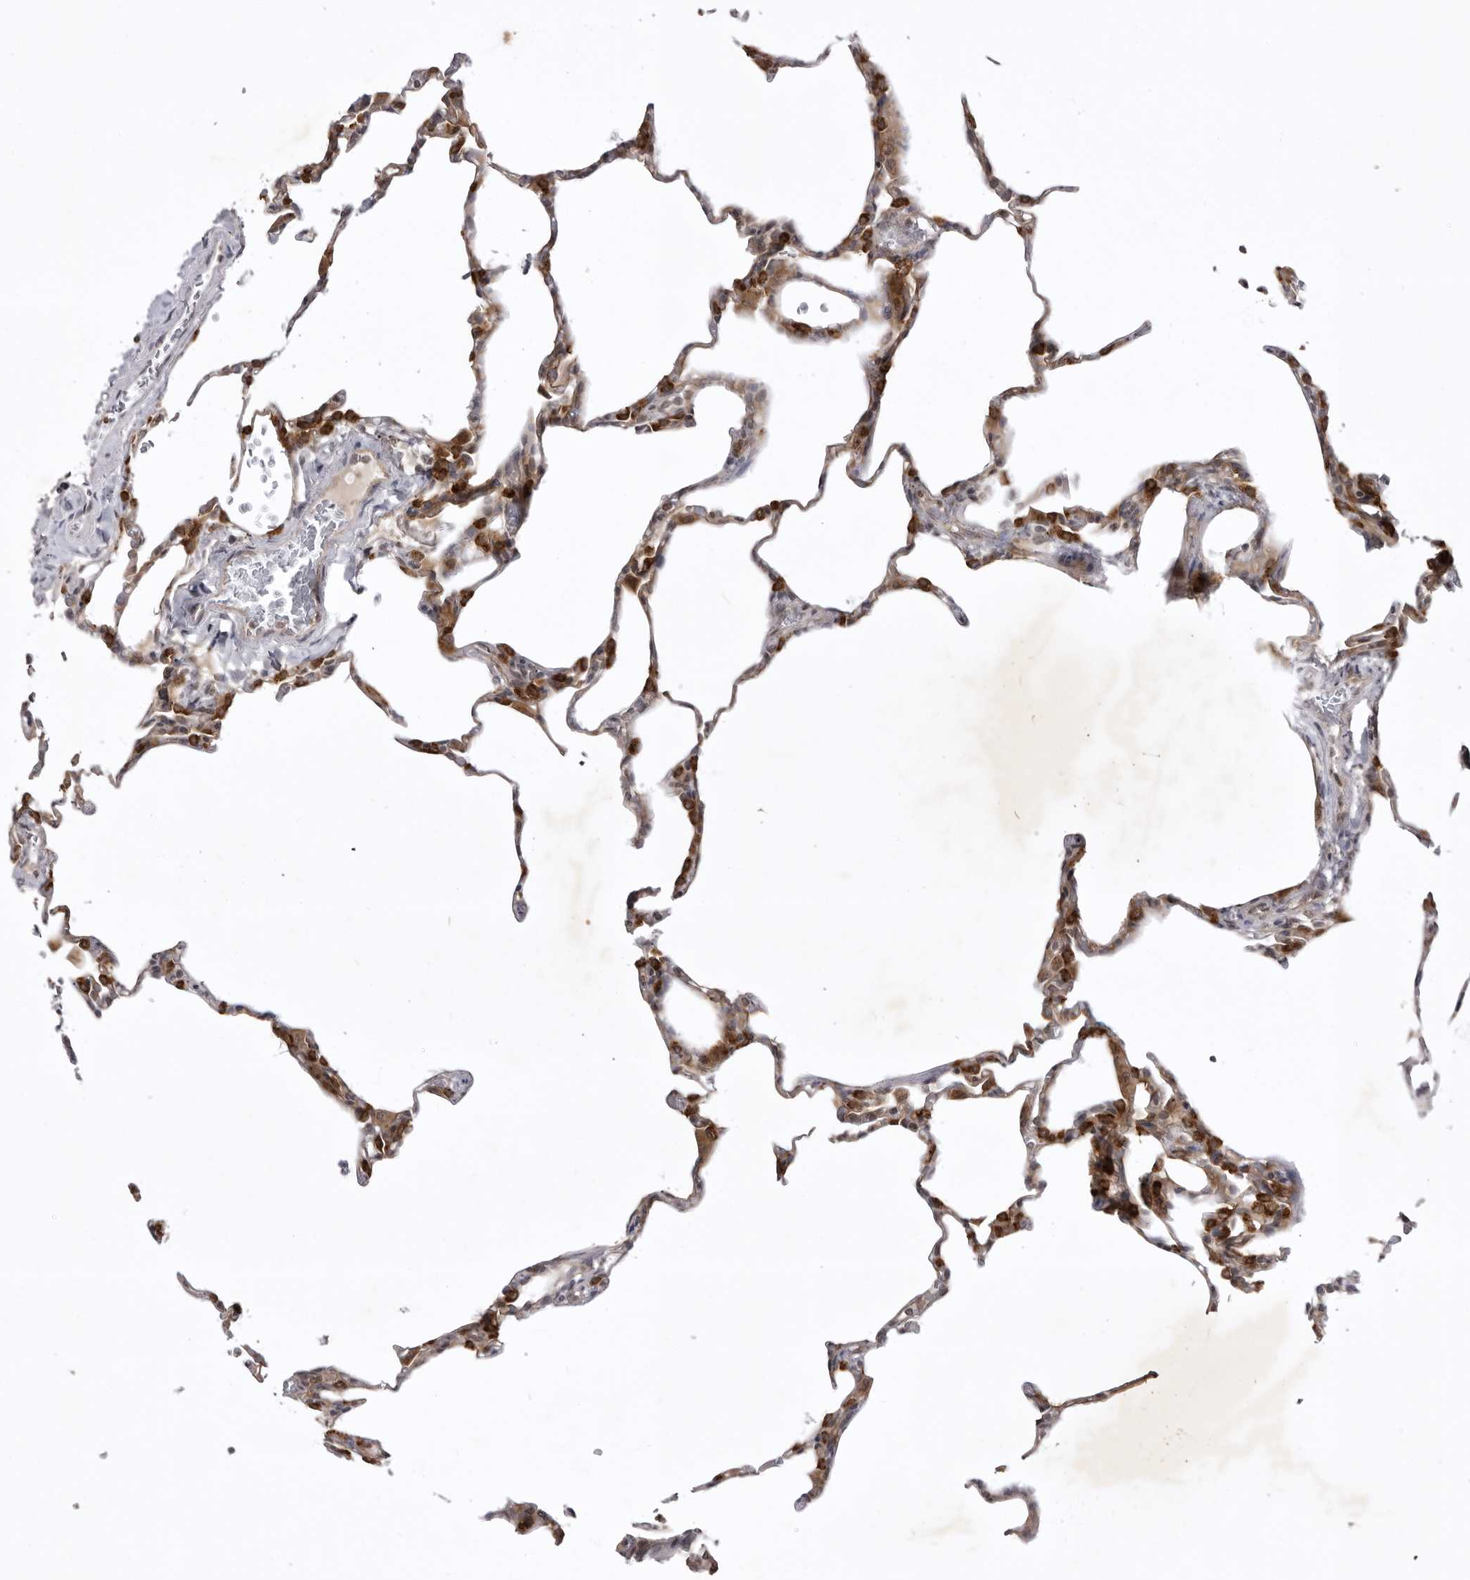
{"staining": {"intensity": "moderate", "quantity": "25%-75%", "location": "cytoplasmic/membranous"}, "tissue": "lung", "cell_type": "Alveolar cells", "image_type": "normal", "snomed": [{"axis": "morphology", "description": "Normal tissue, NOS"}, {"axis": "topography", "description": "Lung"}], "caption": "Brown immunohistochemical staining in benign lung demonstrates moderate cytoplasmic/membranous expression in approximately 25%-75% of alveolar cells.", "gene": "USP43", "patient": {"sex": "male", "age": 20}}